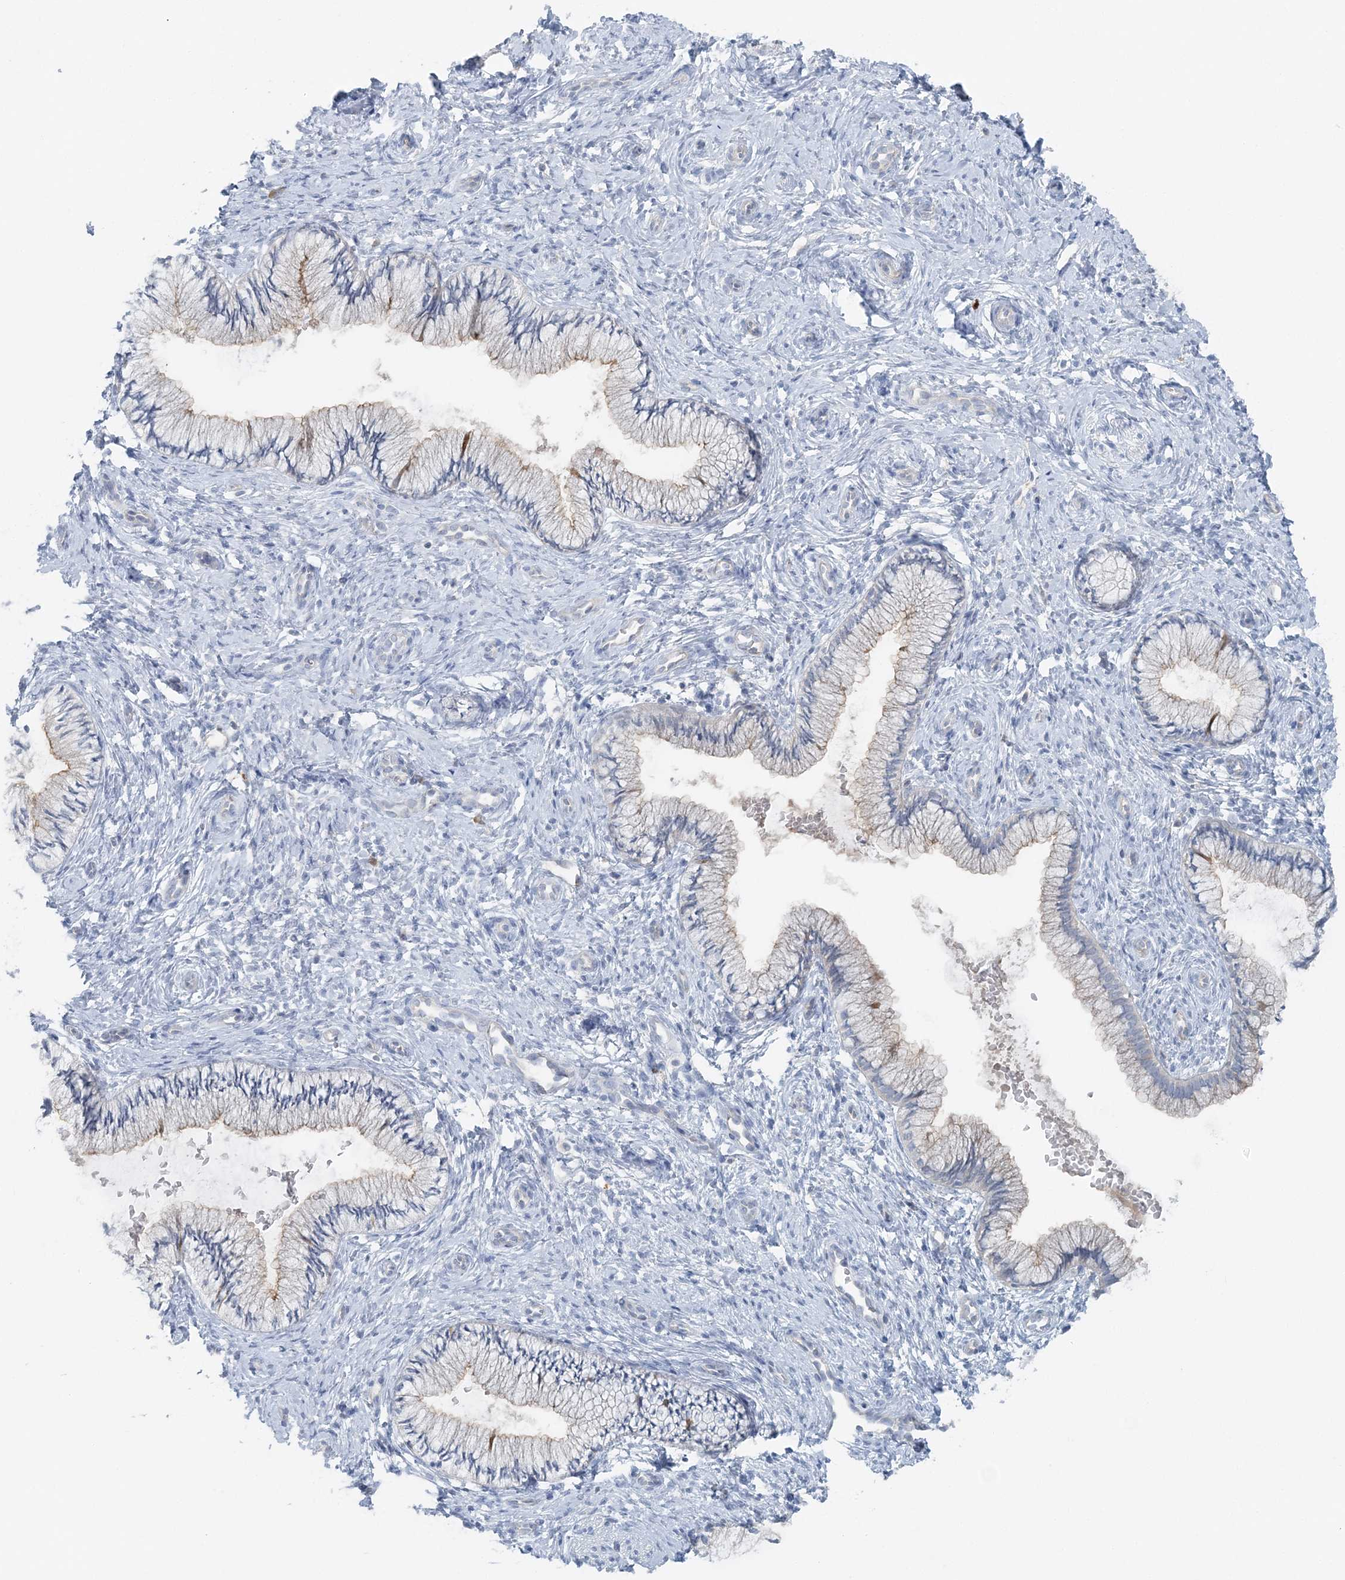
{"staining": {"intensity": "negative", "quantity": "none", "location": "none"}, "tissue": "cervix", "cell_type": "Glandular cells", "image_type": "normal", "snomed": [{"axis": "morphology", "description": "Normal tissue, NOS"}, {"axis": "topography", "description": "Cervix"}], "caption": "The immunohistochemistry photomicrograph has no significant expression in glandular cells of cervix.", "gene": "ATP11A", "patient": {"sex": "female", "age": 27}}